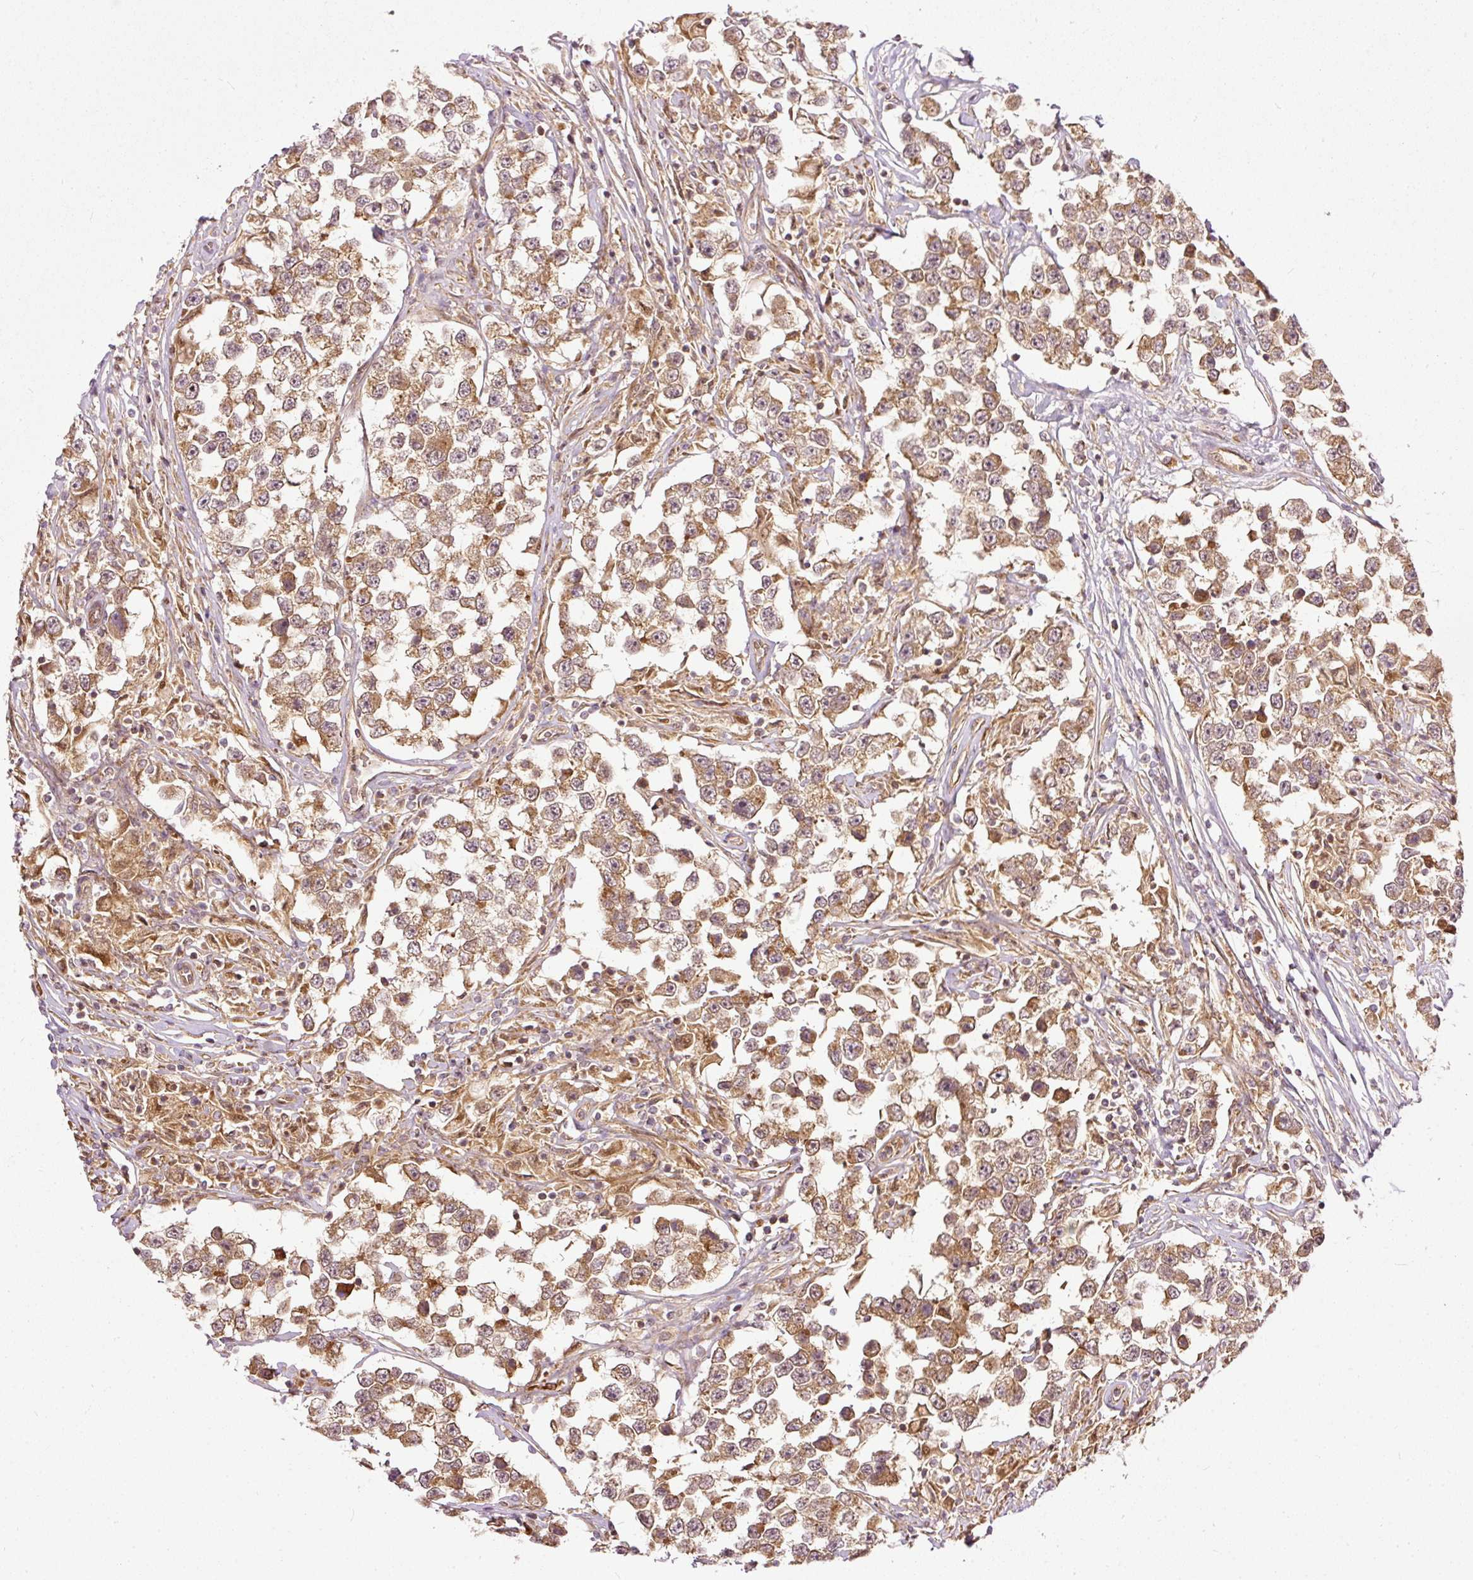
{"staining": {"intensity": "moderate", "quantity": ">75%", "location": "cytoplasmic/membranous"}, "tissue": "testis cancer", "cell_type": "Tumor cells", "image_type": "cancer", "snomed": [{"axis": "morphology", "description": "Seminoma, NOS"}, {"axis": "topography", "description": "Testis"}], "caption": "A photomicrograph showing moderate cytoplasmic/membranous expression in about >75% of tumor cells in testis seminoma, as visualized by brown immunohistochemical staining.", "gene": "MIF4GD", "patient": {"sex": "male", "age": 46}}